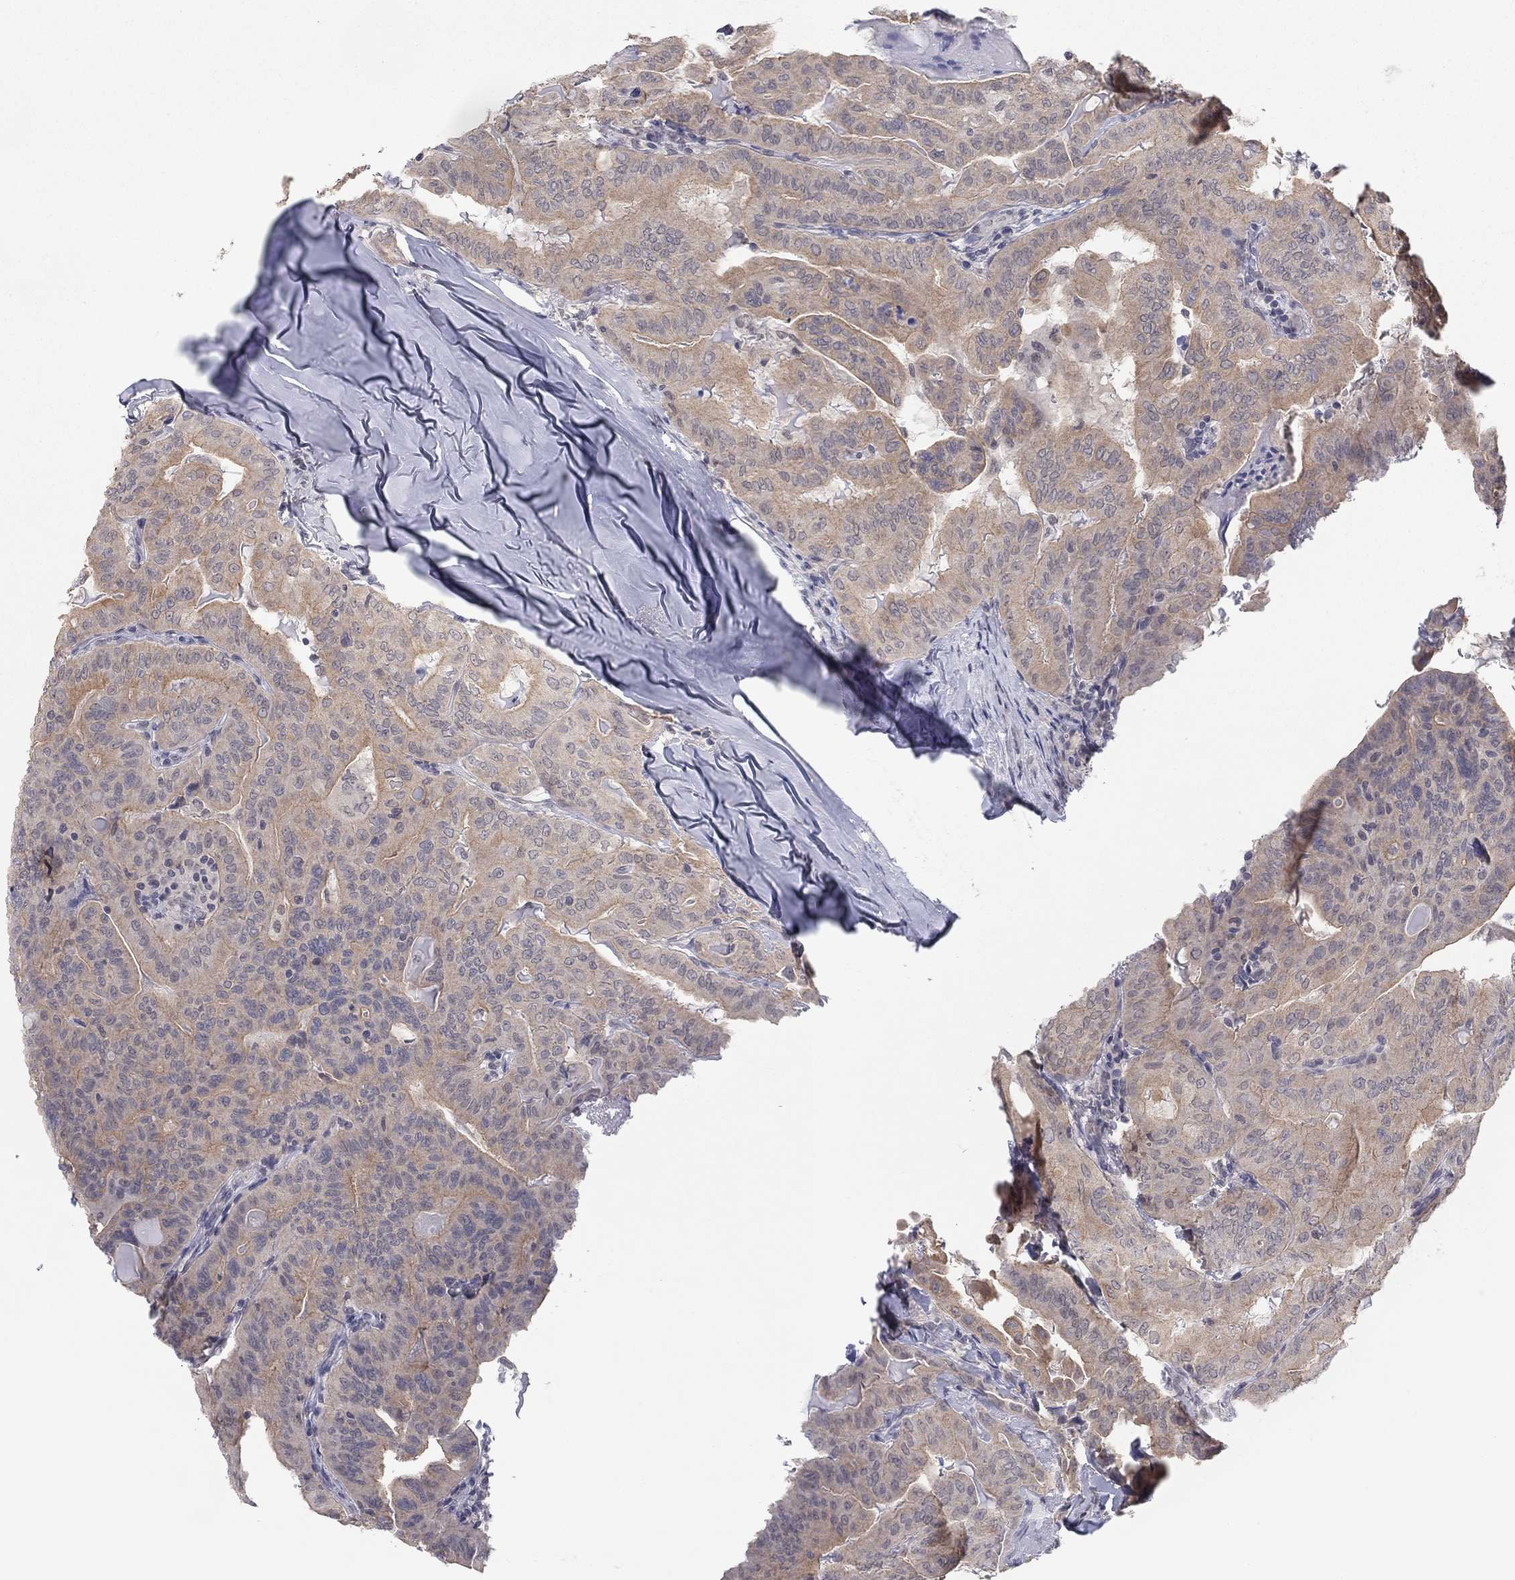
{"staining": {"intensity": "weak", "quantity": ">75%", "location": "cytoplasmic/membranous"}, "tissue": "thyroid cancer", "cell_type": "Tumor cells", "image_type": "cancer", "snomed": [{"axis": "morphology", "description": "Papillary adenocarcinoma, NOS"}, {"axis": "topography", "description": "Thyroid gland"}], "caption": "Immunohistochemical staining of human thyroid cancer (papillary adenocarcinoma) shows weak cytoplasmic/membranous protein expression in approximately >75% of tumor cells.", "gene": "SLC22A2", "patient": {"sex": "female", "age": 68}}